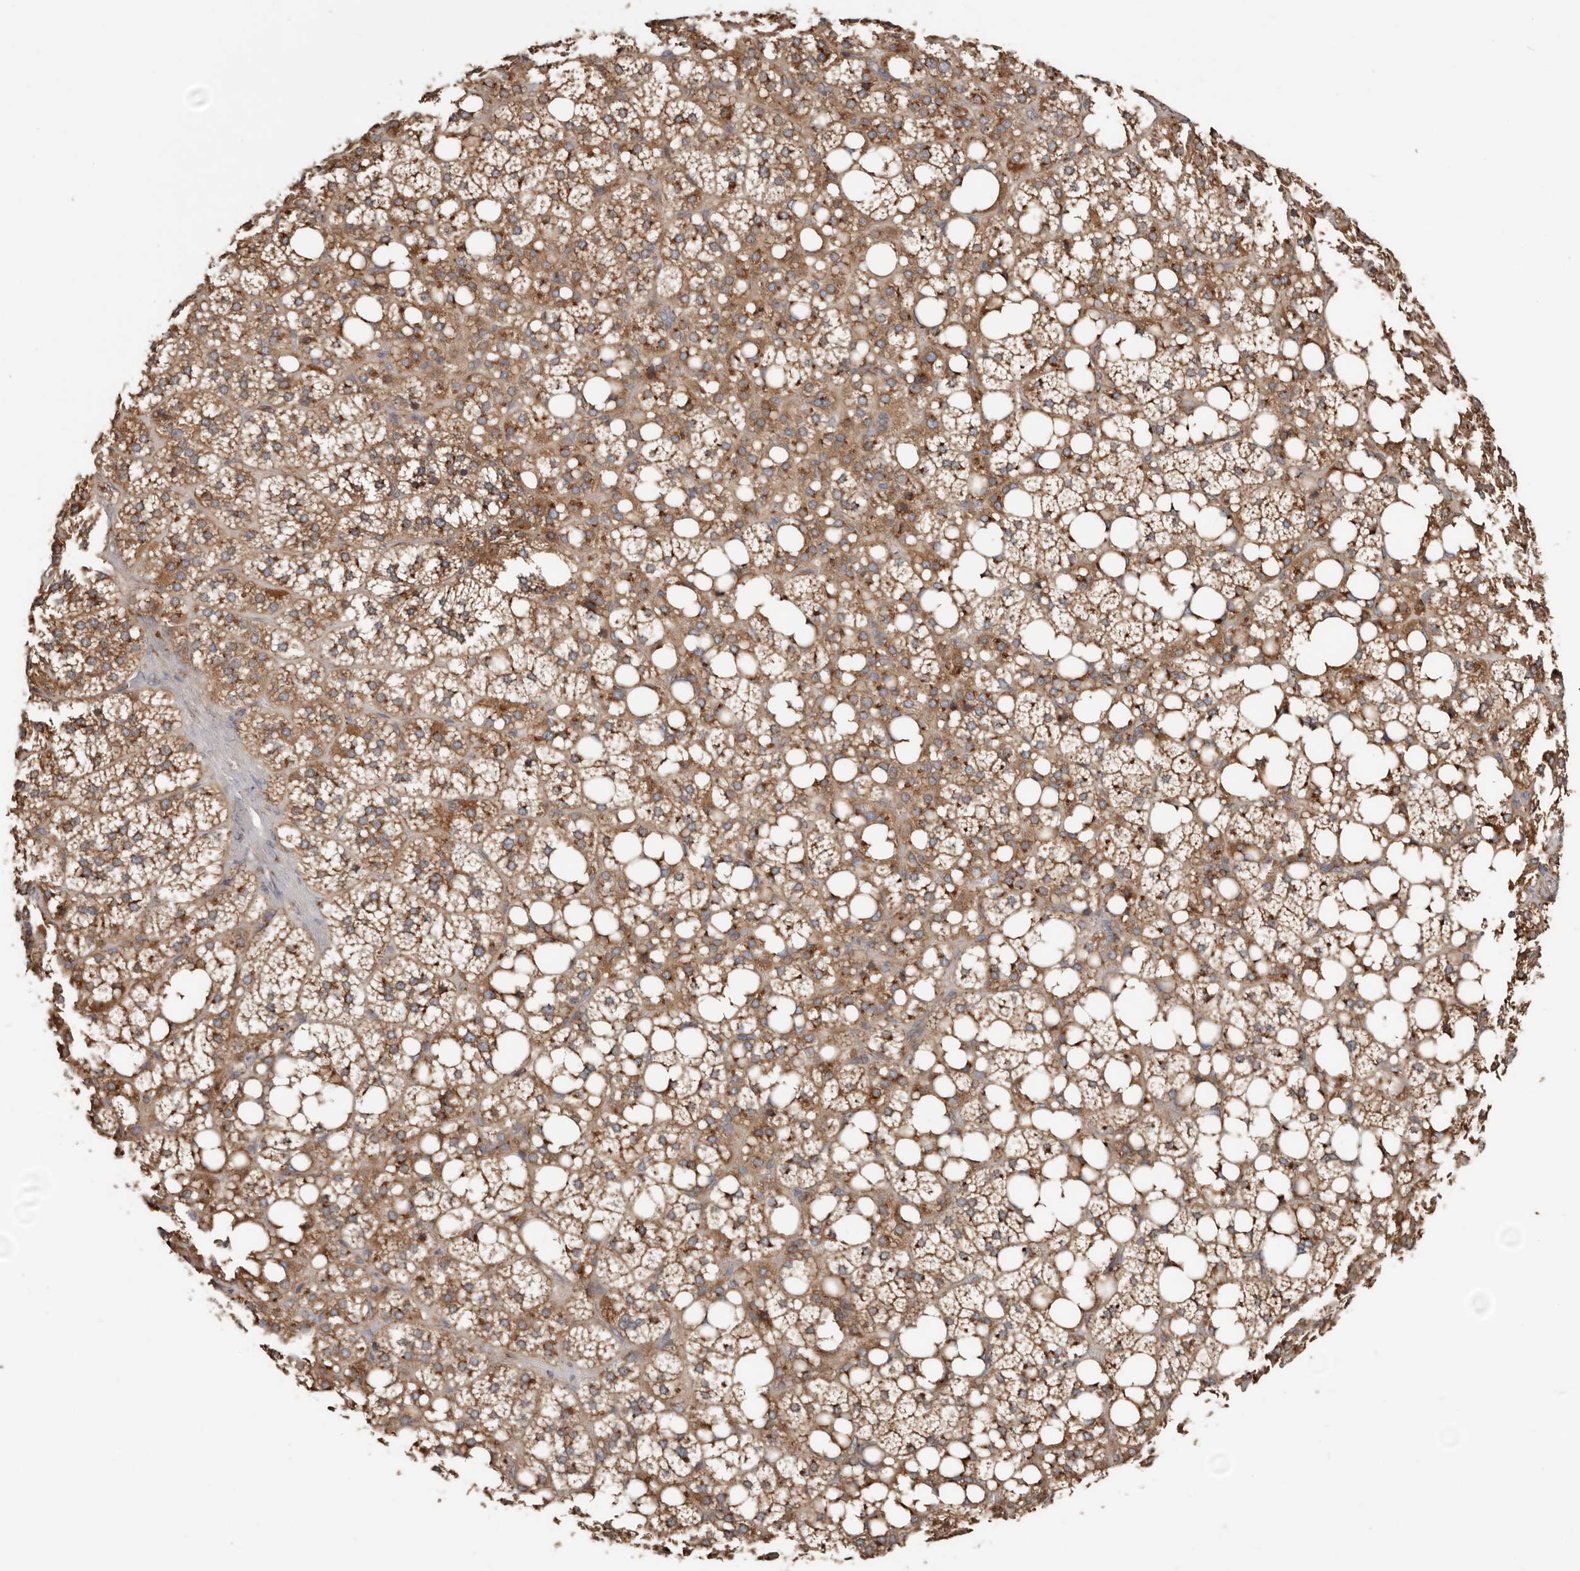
{"staining": {"intensity": "strong", "quantity": ">75%", "location": "cytoplasmic/membranous"}, "tissue": "adrenal gland", "cell_type": "Glandular cells", "image_type": "normal", "snomed": [{"axis": "morphology", "description": "Normal tissue, NOS"}, {"axis": "topography", "description": "Adrenal gland"}], "caption": "Strong cytoplasmic/membranous staining for a protein is present in approximately >75% of glandular cells of benign adrenal gland using immunohistochemistry.", "gene": "COG1", "patient": {"sex": "female", "age": 59}}